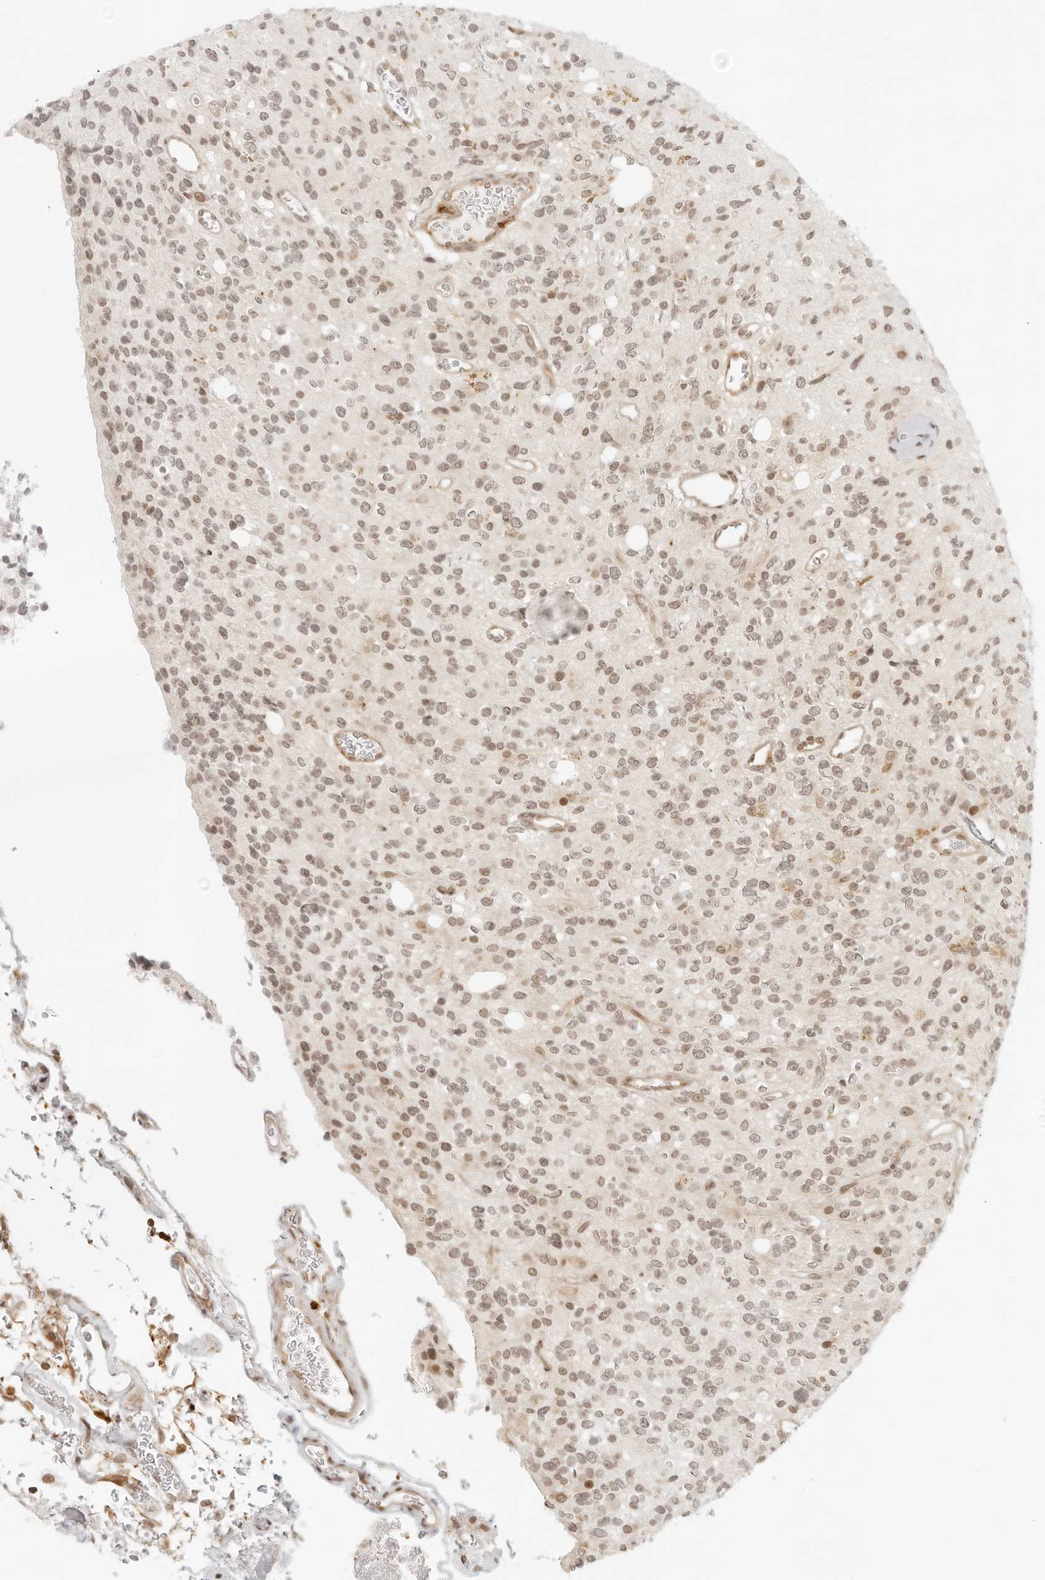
{"staining": {"intensity": "weak", "quantity": ">75%", "location": "nuclear"}, "tissue": "glioma", "cell_type": "Tumor cells", "image_type": "cancer", "snomed": [{"axis": "morphology", "description": "Glioma, malignant, High grade"}, {"axis": "topography", "description": "Brain"}], "caption": "This is a histology image of IHC staining of malignant glioma (high-grade), which shows weak expression in the nuclear of tumor cells.", "gene": "ZNF407", "patient": {"sex": "male", "age": 34}}